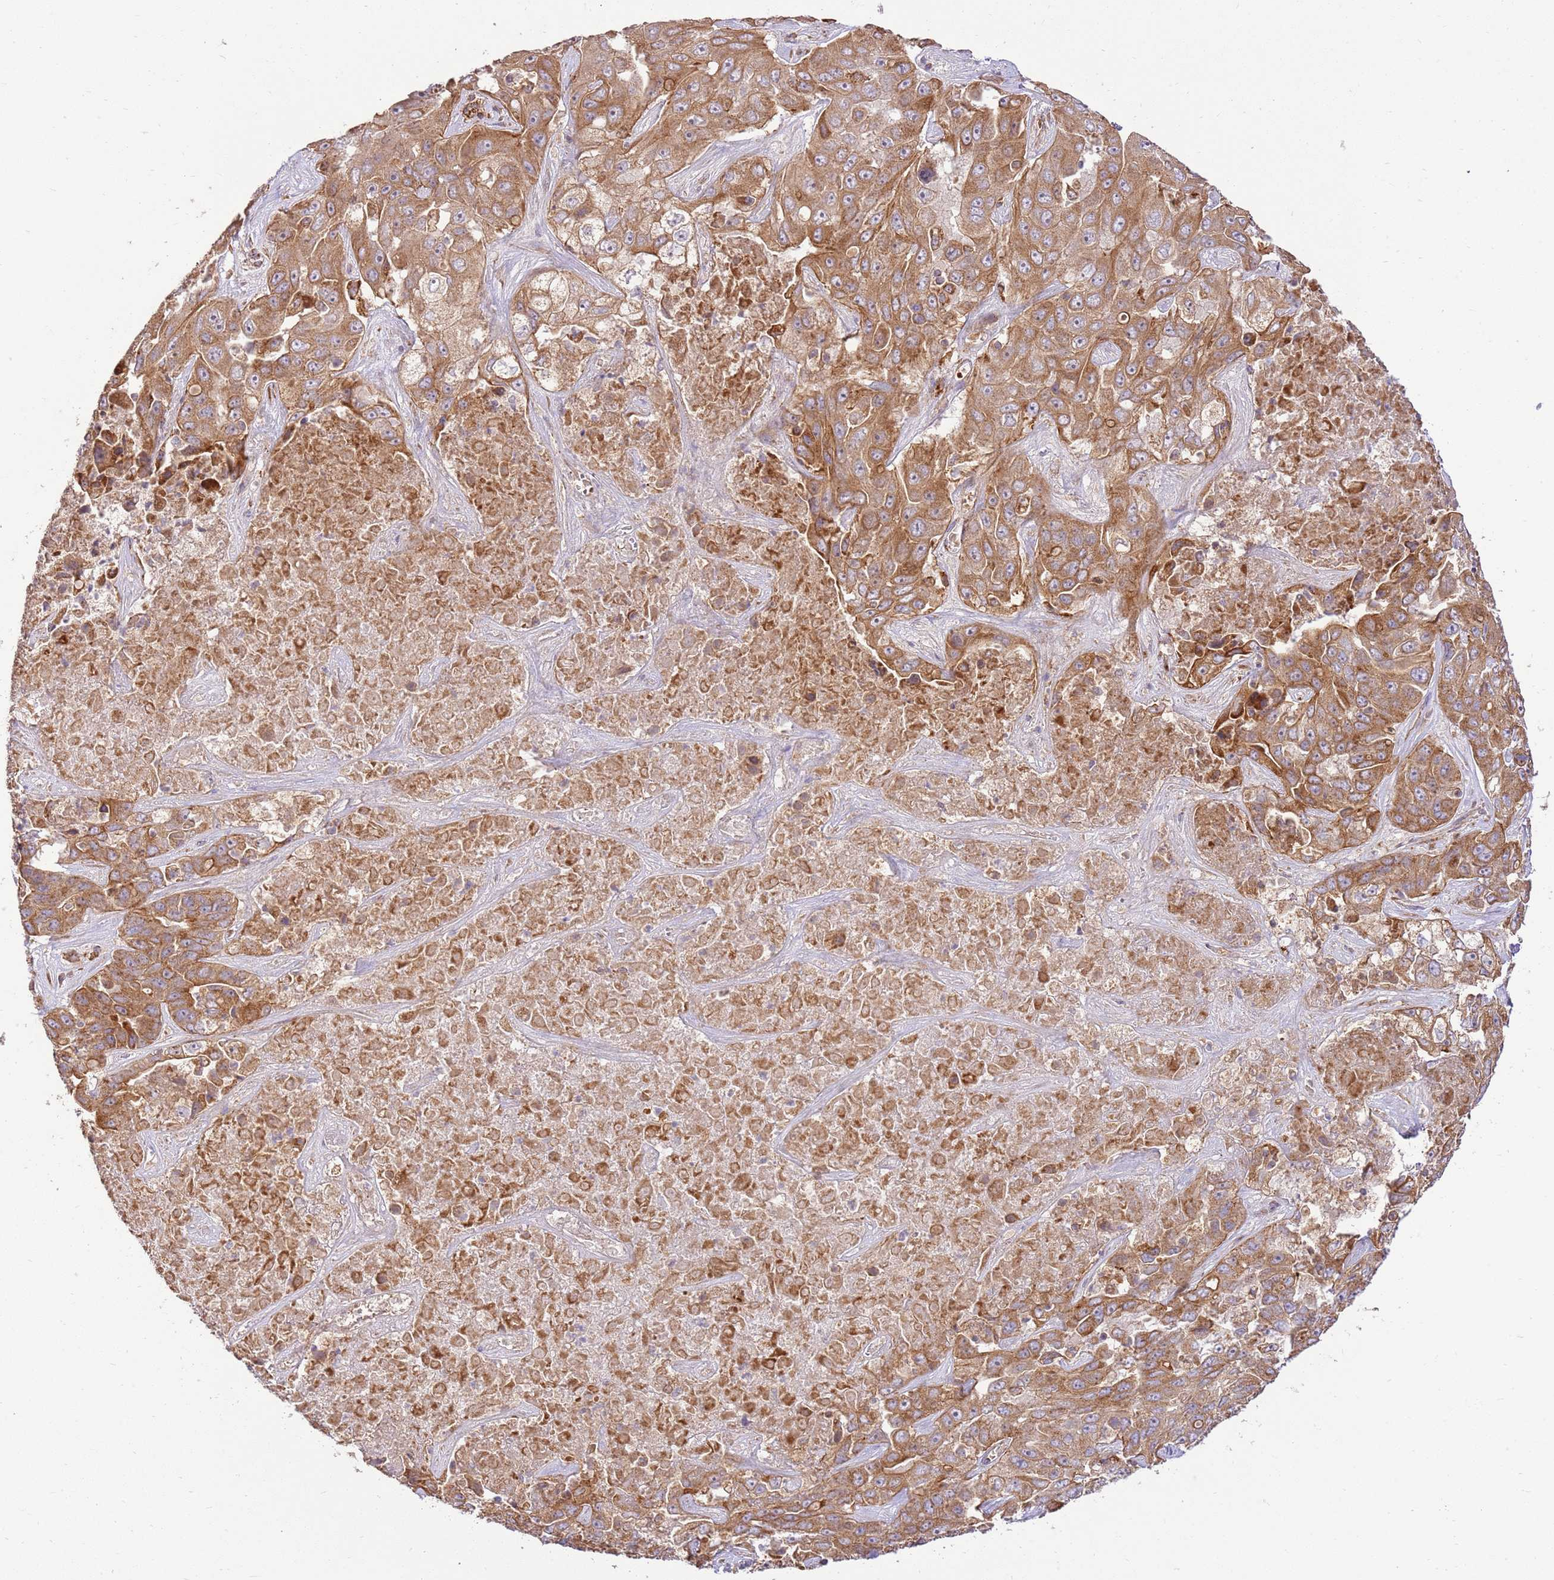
{"staining": {"intensity": "moderate", "quantity": ">75%", "location": "cytoplasmic/membranous"}, "tissue": "liver cancer", "cell_type": "Tumor cells", "image_type": "cancer", "snomed": [{"axis": "morphology", "description": "Cholangiocarcinoma"}, {"axis": "topography", "description": "Liver"}], "caption": "About >75% of tumor cells in human liver cancer exhibit moderate cytoplasmic/membranous protein expression as visualized by brown immunohistochemical staining.", "gene": "SPATA2L", "patient": {"sex": "female", "age": 52}}